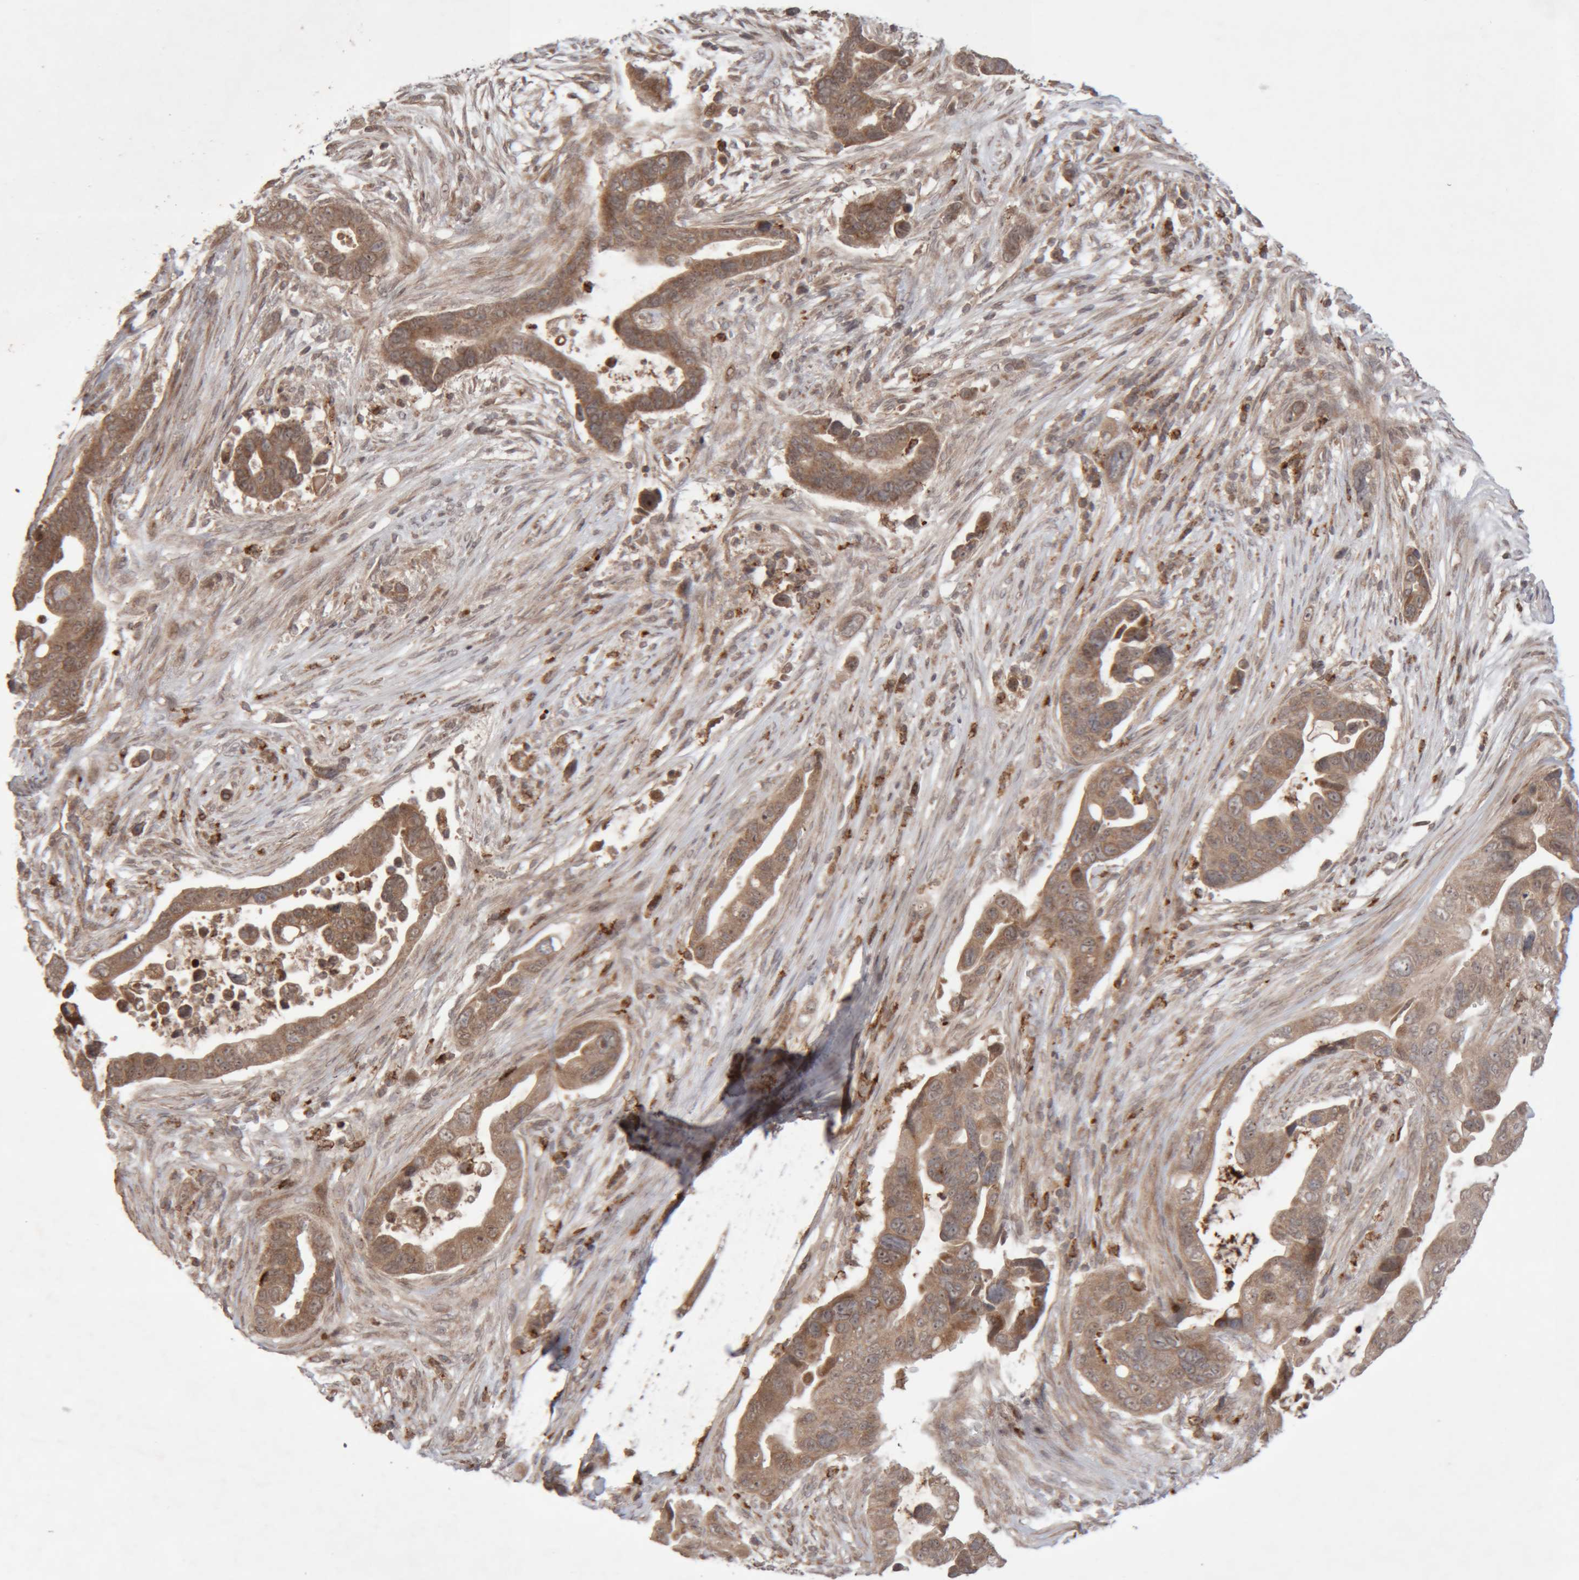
{"staining": {"intensity": "moderate", "quantity": ">75%", "location": "cytoplasmic/membranous"}, "tissue": "pancreatic cancer", "cell_type": "Tumor cells", "image_type": "cancer", "snomed": [{"axis": "morphology", "description": "Adenocarcinoma, NOS"}, {"axis": "topography", "description": "Pancreas"}], "caption": "An image showing moderate cytoplasmic/membranous positivity in approximately >75% of tumor cells in pancreatic adenocarcinoma, as visualized by brown immunohistochemical staining.", "gene": "KIF21B", "patient": {"sex": "female", "age": 72}}